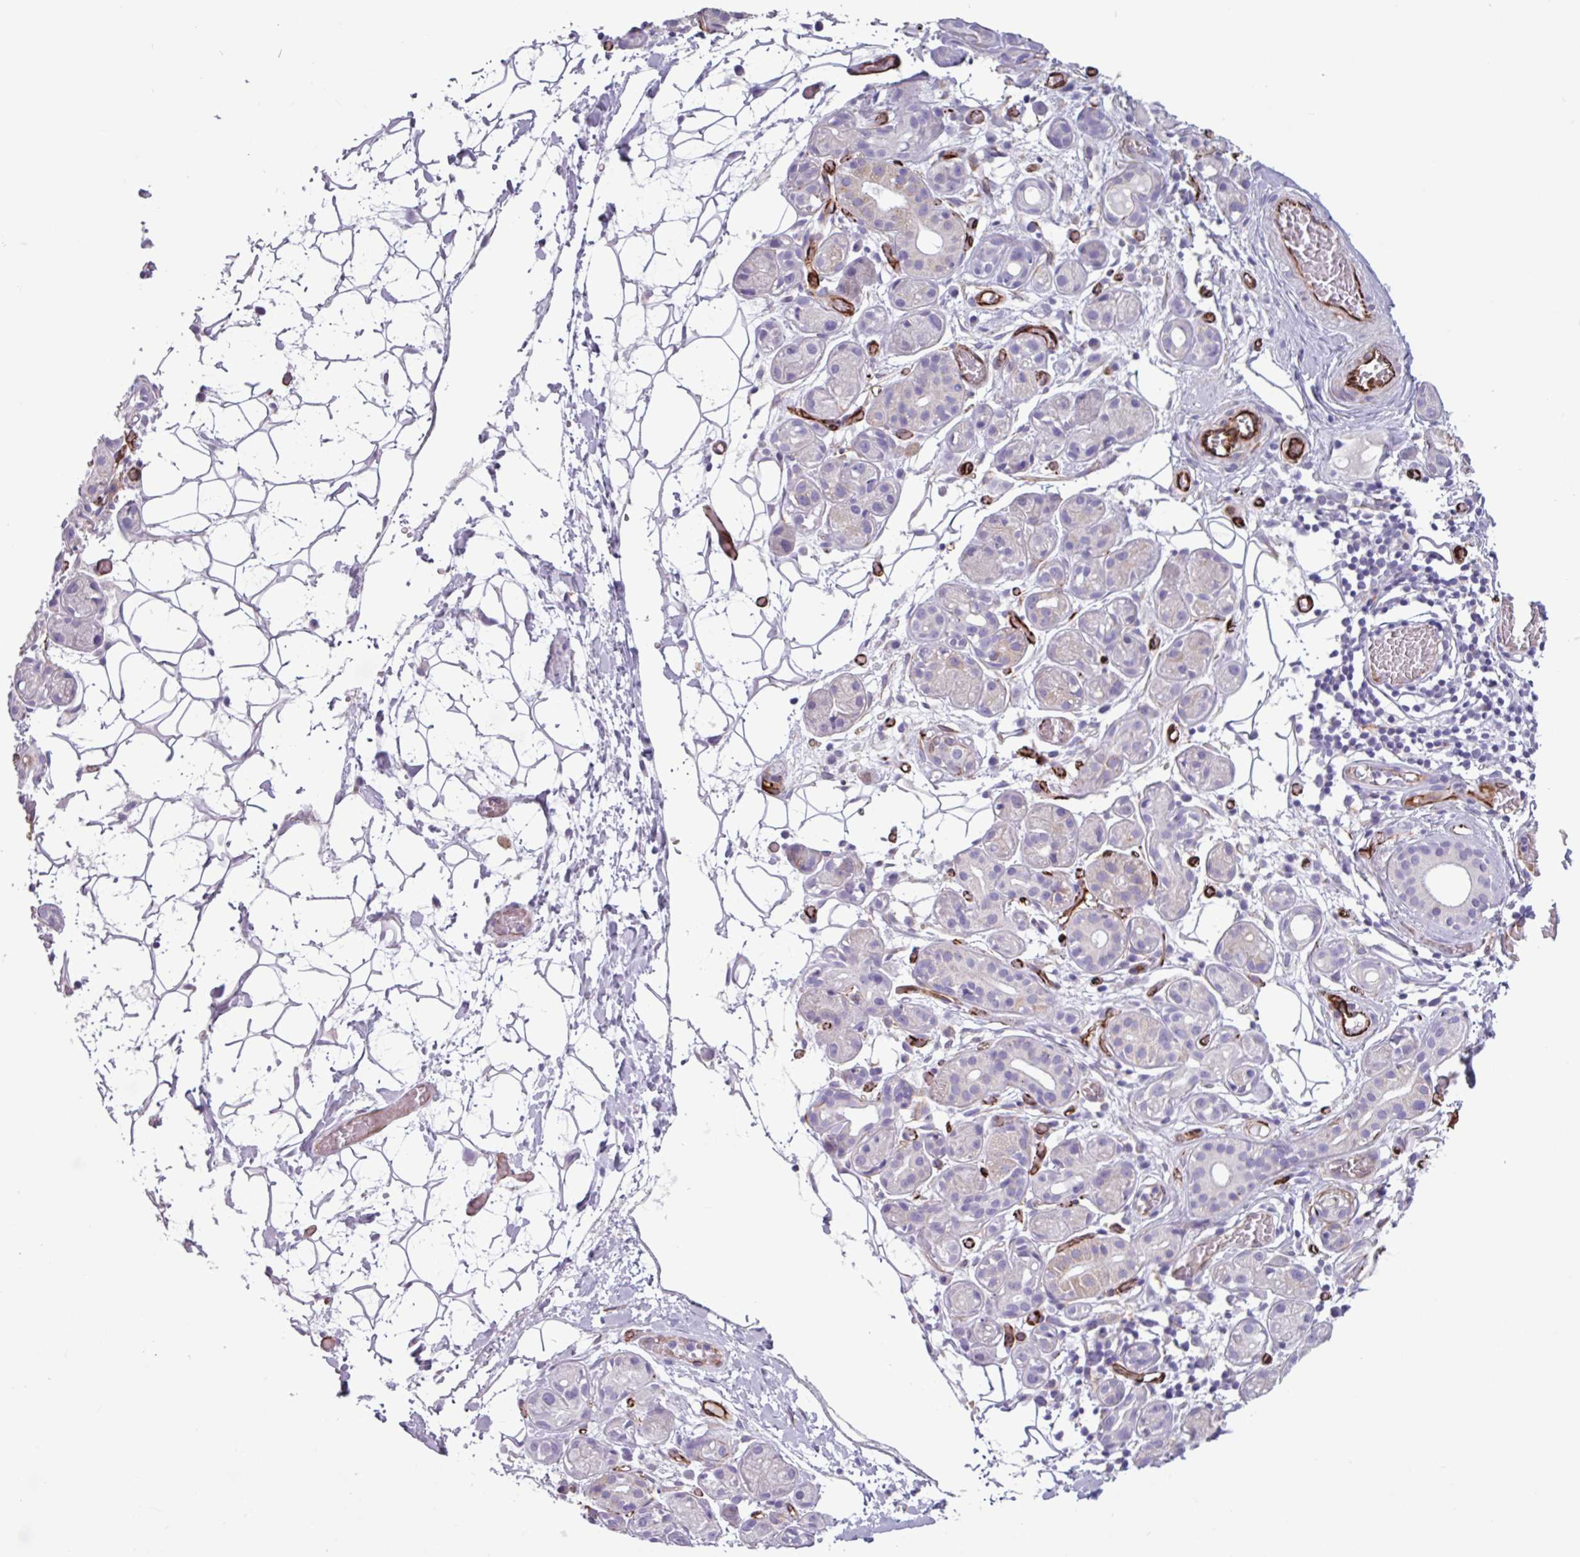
{"staining": {"intensity": "negative", "quantity": "none", "location": "none"}, "tissue": "salivary gland", "cell_type": "Glandular cells", "image_type": "normal", "snomed": [{"axis": "morphology", "description": "Normal tissue, NOS"}, {"axis": "topography", "description": "Salivary gland"}], "caption": "Image shows no significant protein positivity in glandular cells of benign salivary gland. Brightfield microscopy of IHC stained with DAB (3,3'-diaminobenzidine) (brown) and hematoxylin (blue), captured at high magnification.", "gene": "BTD", "patient": {"sex": "male", "age": 82}}